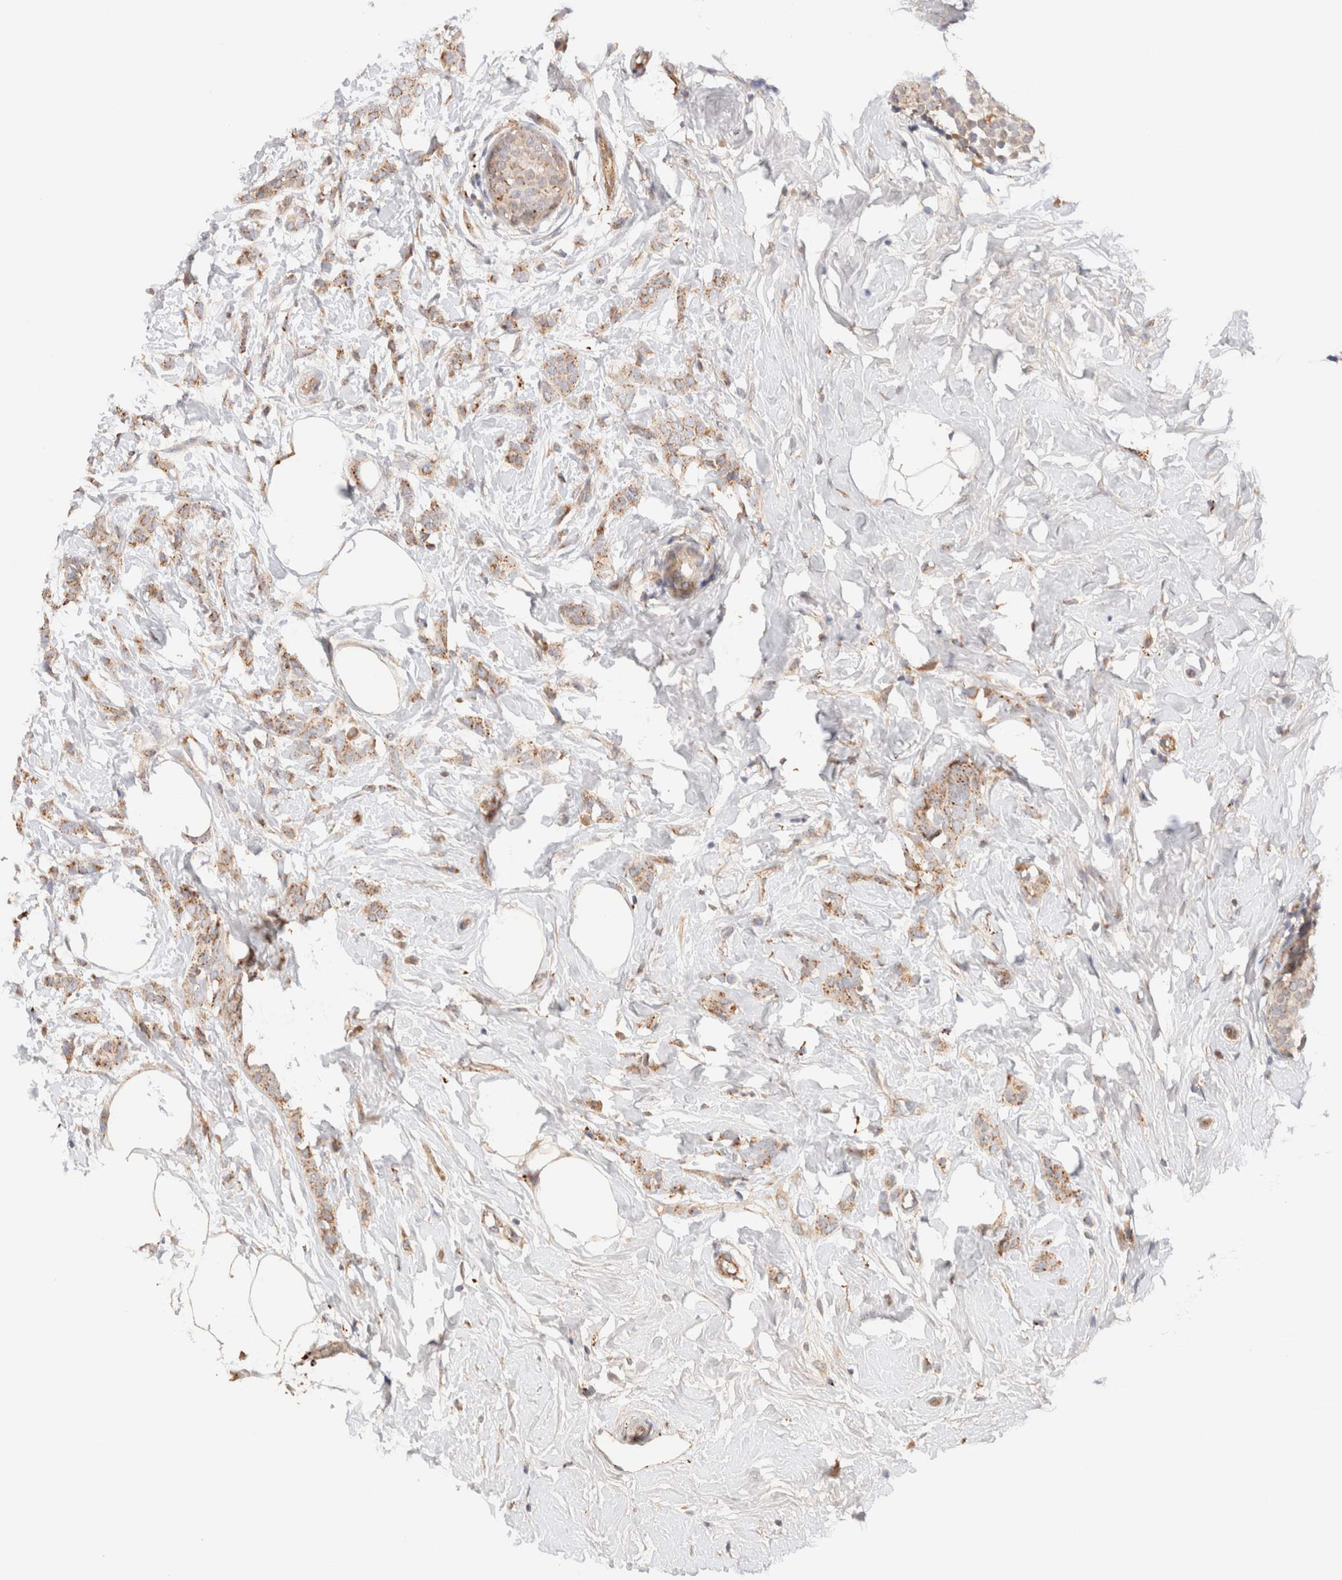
{"staining": {"intensity": "weak", "quantity": ">75%", "location": "cytoplasmic/membranous"}, "tissue": "breast cancer", "cell_type": "Tumor cells", "image_type": "cancer", "snomed": [{"axis": "morphology", "description": "Lobular carcinoma, in situ"}, {"axis": "morphology", "description": "Lobular carcinoma"}, {"axis": "topography", "description": "Breast"}], "caption": "Human lobular carcinoma in situ (breast) stained for a protein (brown) demonstrates weak cytoplasmic/membranous positive staining in about >75% of tumor cells.", "gene": "RABEPK", "patient": {"sex": "female", "age": 41}}